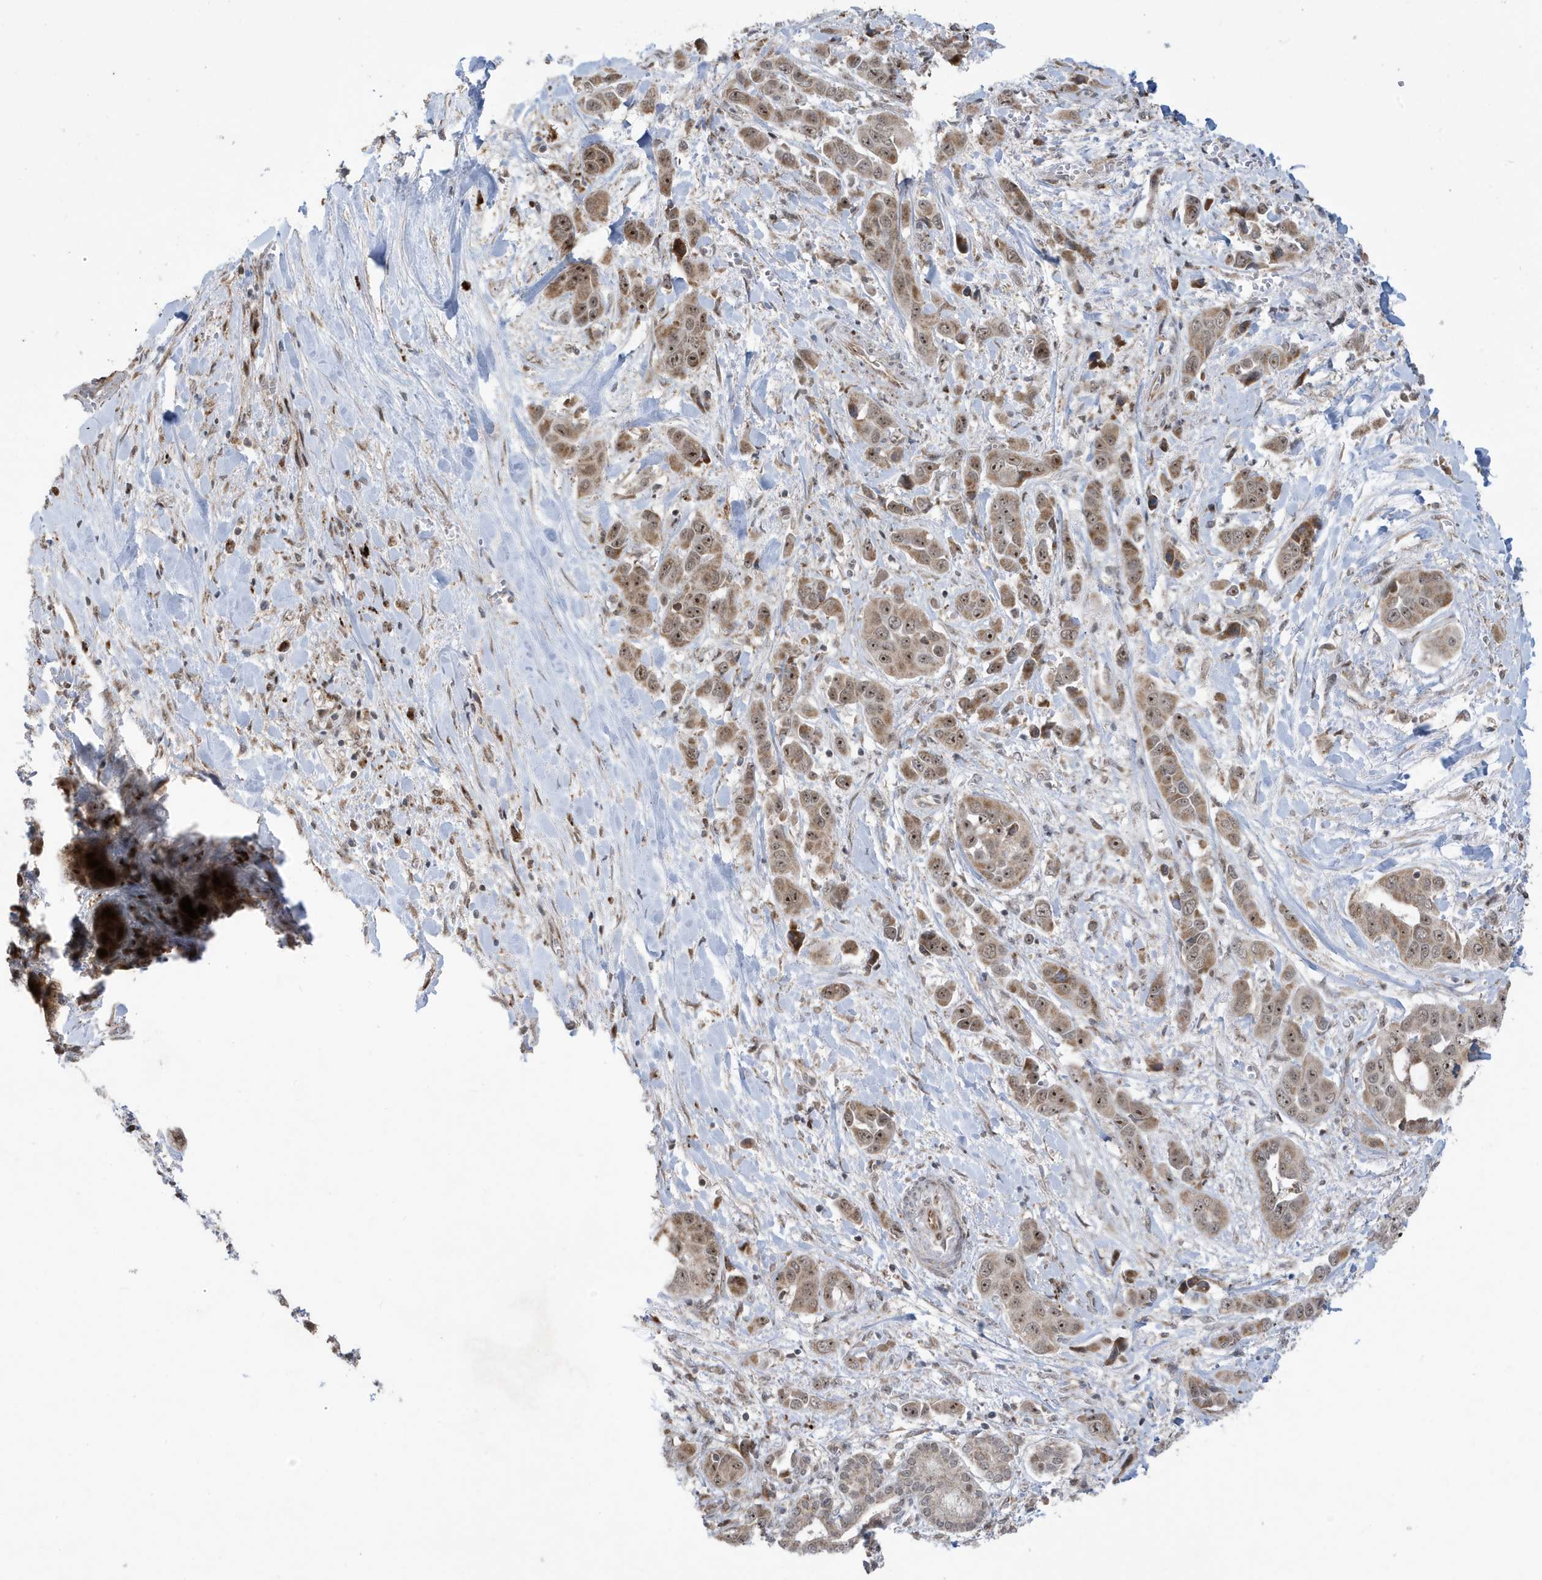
{"staining": {"intensity": "moderate", "quantity": ">75%", "location": "cytoplasmic/membranous,nuclear"}, "tissue": "liver cancer", "cell_type": "Tumor cells", "image_type": "cancer", "snomed": [{"axis": "morphology", "description": "Cholangiocarcinoma"}, {"axis": "topography", "description": "Liver"}], "caption": "Tumor cells display moderate cytoplasmic/membranous and nuclear positivity in approximately >75% of cells in liver cancer (cholangiocarcinoma). The staining is performed using DAB brown chromogen to label protein expression. The nuclei are counter-stained blue using hematoxylin.", "gene": "FAM9B", "patient": {"sex": "female", "age": 52}}